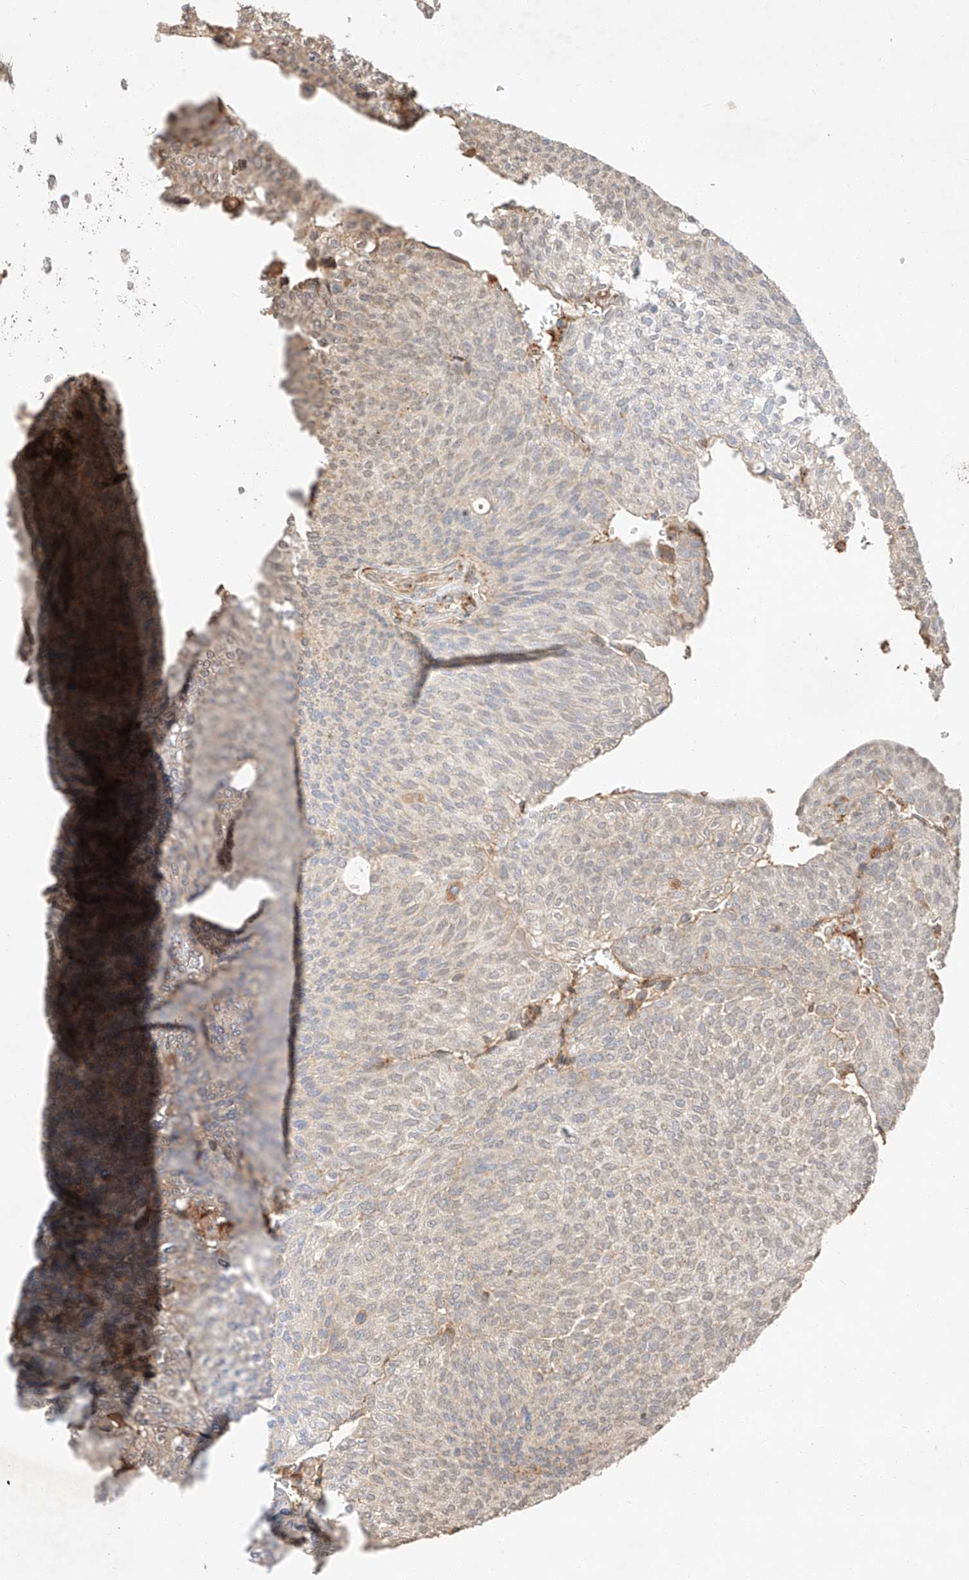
{"staining": {"intensity": "weak", "quantity": "<25%", "location": "cytoplasmic/membranous,nuclear"}, "tissue": "urothelial cancer", "cell_type": "Tumor cells", "image_type": "cancer", "snomed": [{"axis": "morphology", "description": "Urothelial carcinoma, Low grade"}, {"axis": "topography", "description": "Urinary bladder"}], "caption": "High power microscopy histopathology image of an immunohistochemistry (IHC) photomicrograph of low-grade urothelial carcinoma, revealing no significant staining in tumor cells.", "gene": "SUSD6", "patient": {"sex": "female", "age": 79}}